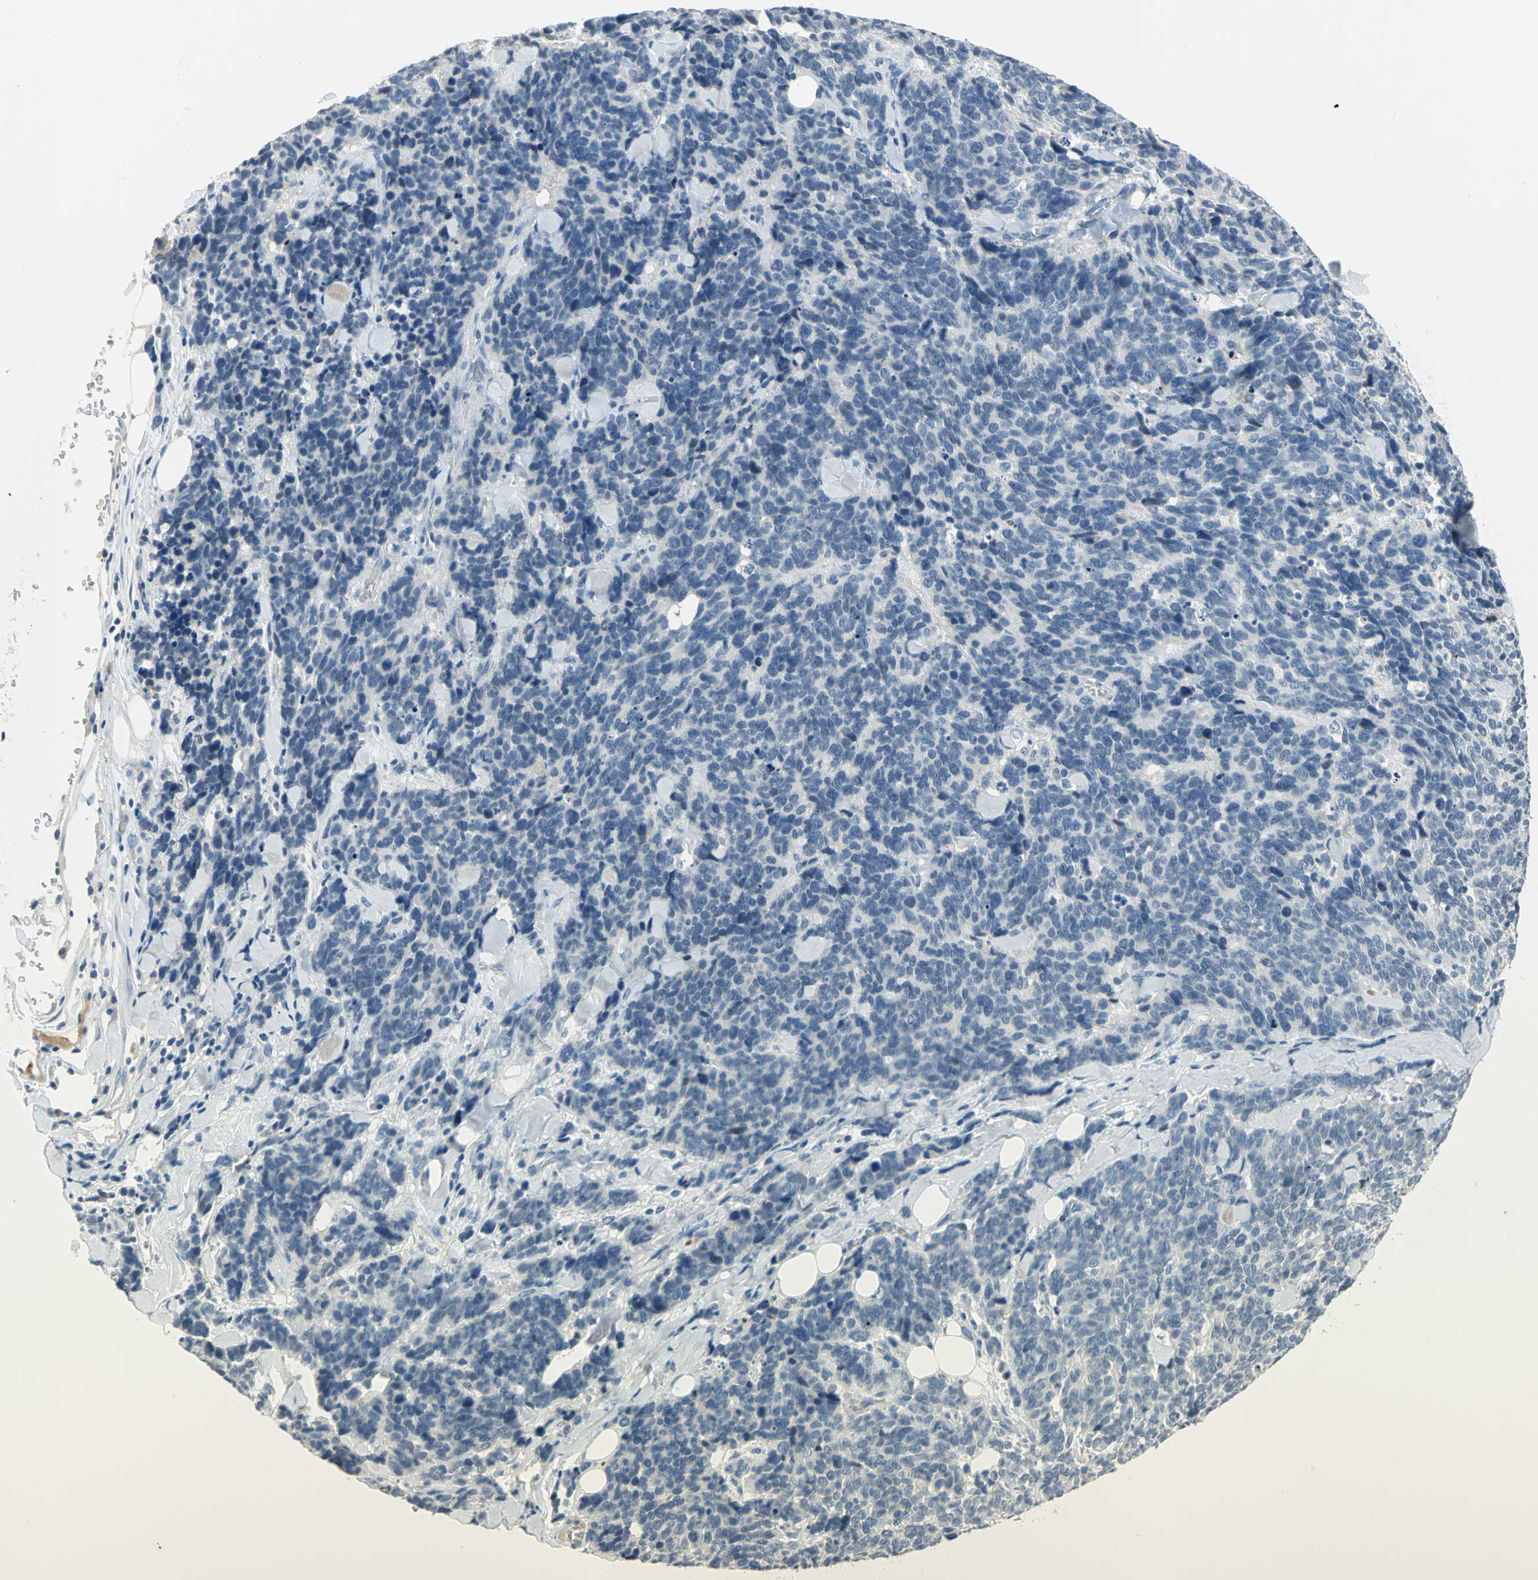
{"staining": {"intensity": "negative", "quantity": "none", "location": "none"}, "tissue": "lung cancer", "cell_type": "Tumor cells", "image_type": "cancer", "snomed": [{"axis": "morphology", "description": "Neoplasm, malignant, NOS"}, {"axis": "topography", "description": "Lung"}], "caption": "This is an immunohistochemistry micrograph of human lung cancer. There is no expression in tumor cells.", "gene": "ZIC1", "patient": {"sex": "female", "age": 58}}